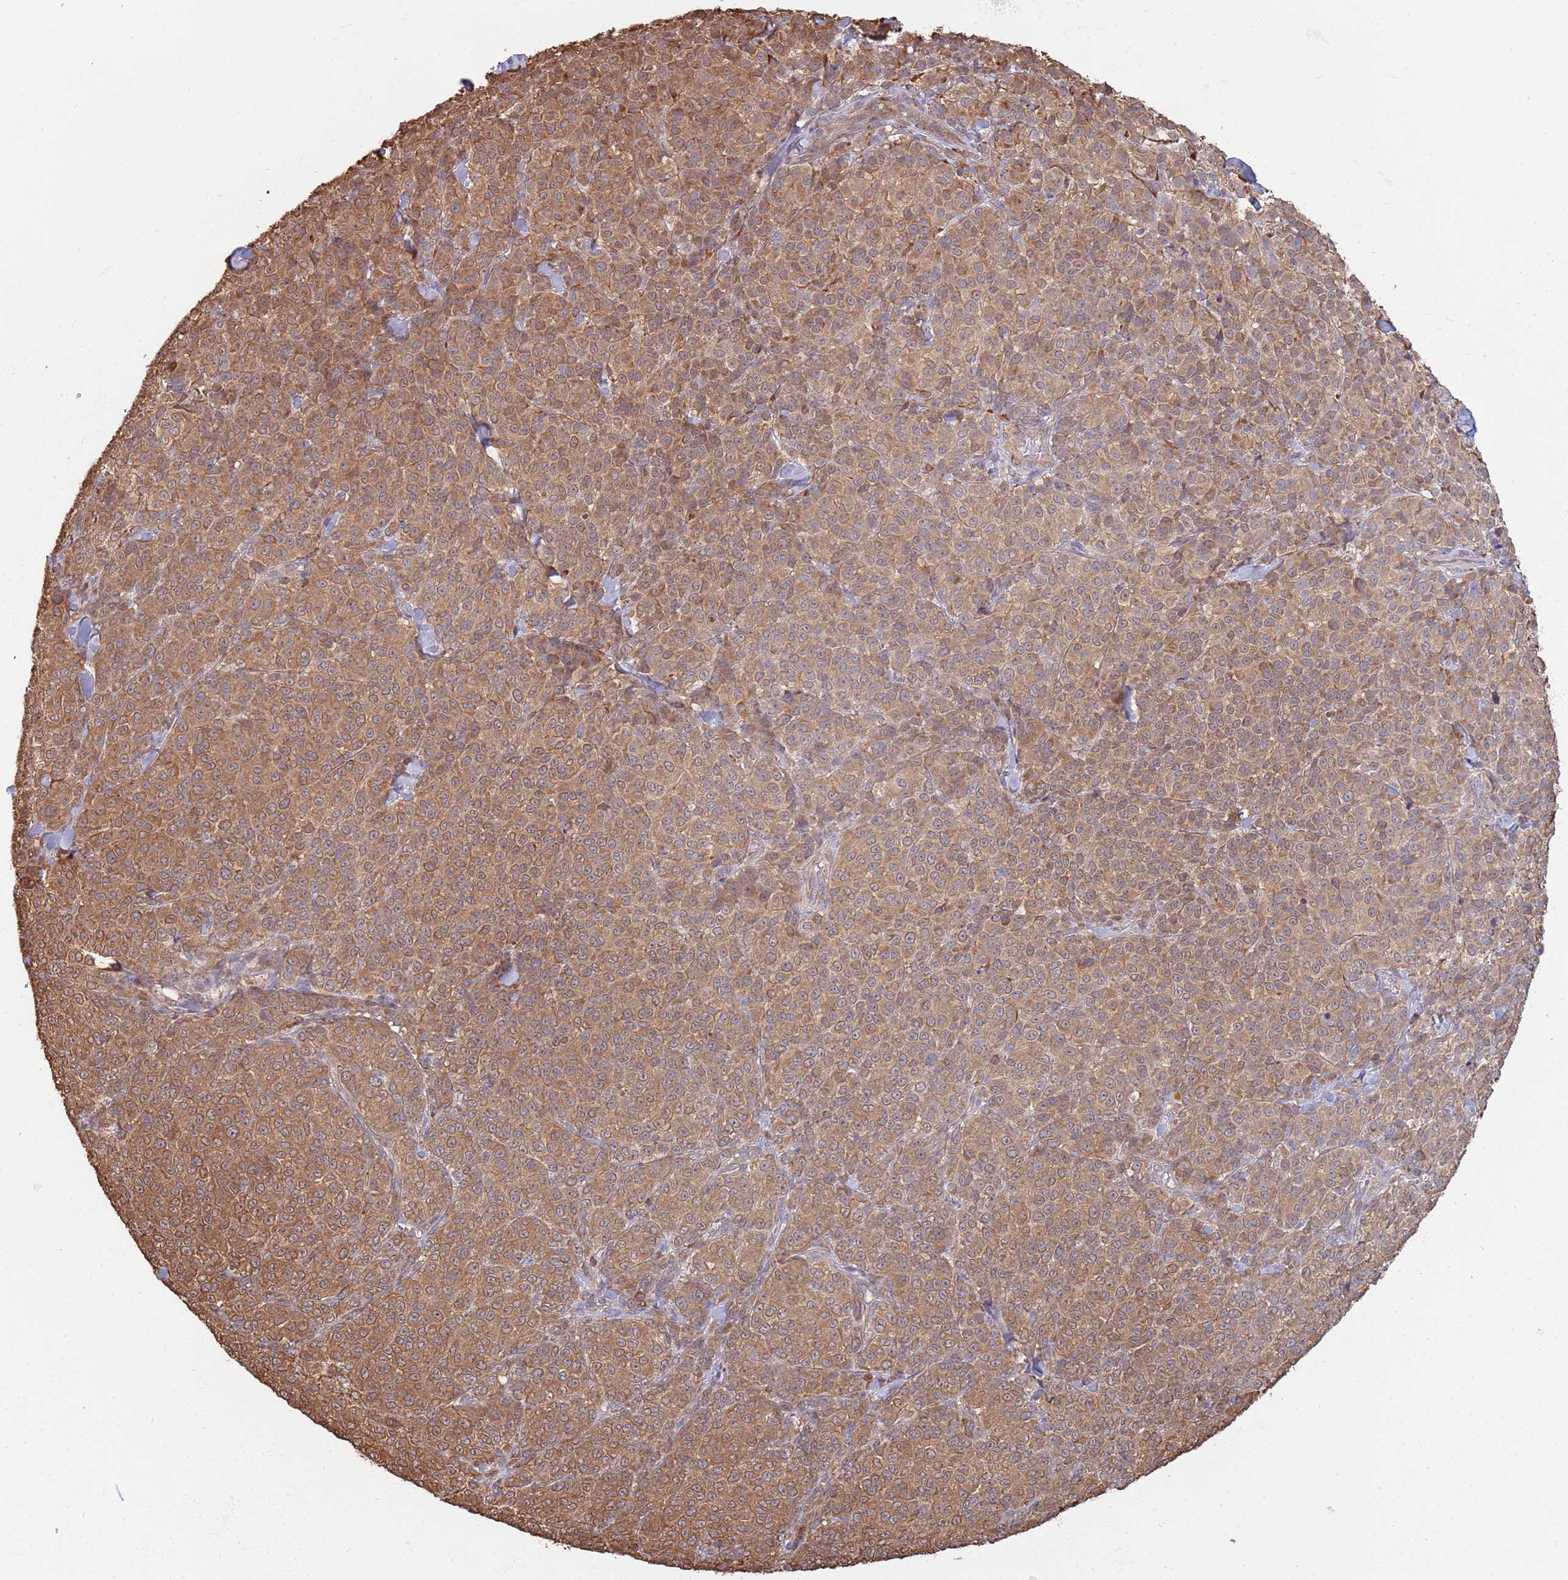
{"staining": {"intensity": "moderate", "quantity": ">75%", "location": "cytoplasmic/membranous"}, "tissue": "melanoma", "cell_type": "Tumor cells", "image_type": "cancer", "snomed": [{"axis": "morphology", "description": "Normal tissue, NOS"}, {"axis": "morphology", "description": "Malignant melanoma, NOS"}, {"axis": "topography", "description": "Skin"}], "caption": "Moderate cytoplasmic/membranous expression for a protein is seen in approximately >75% of tumor cells of melanoma using IHC.", "gene": "COG4", "patient": {"sex": "female", "age": 34}}